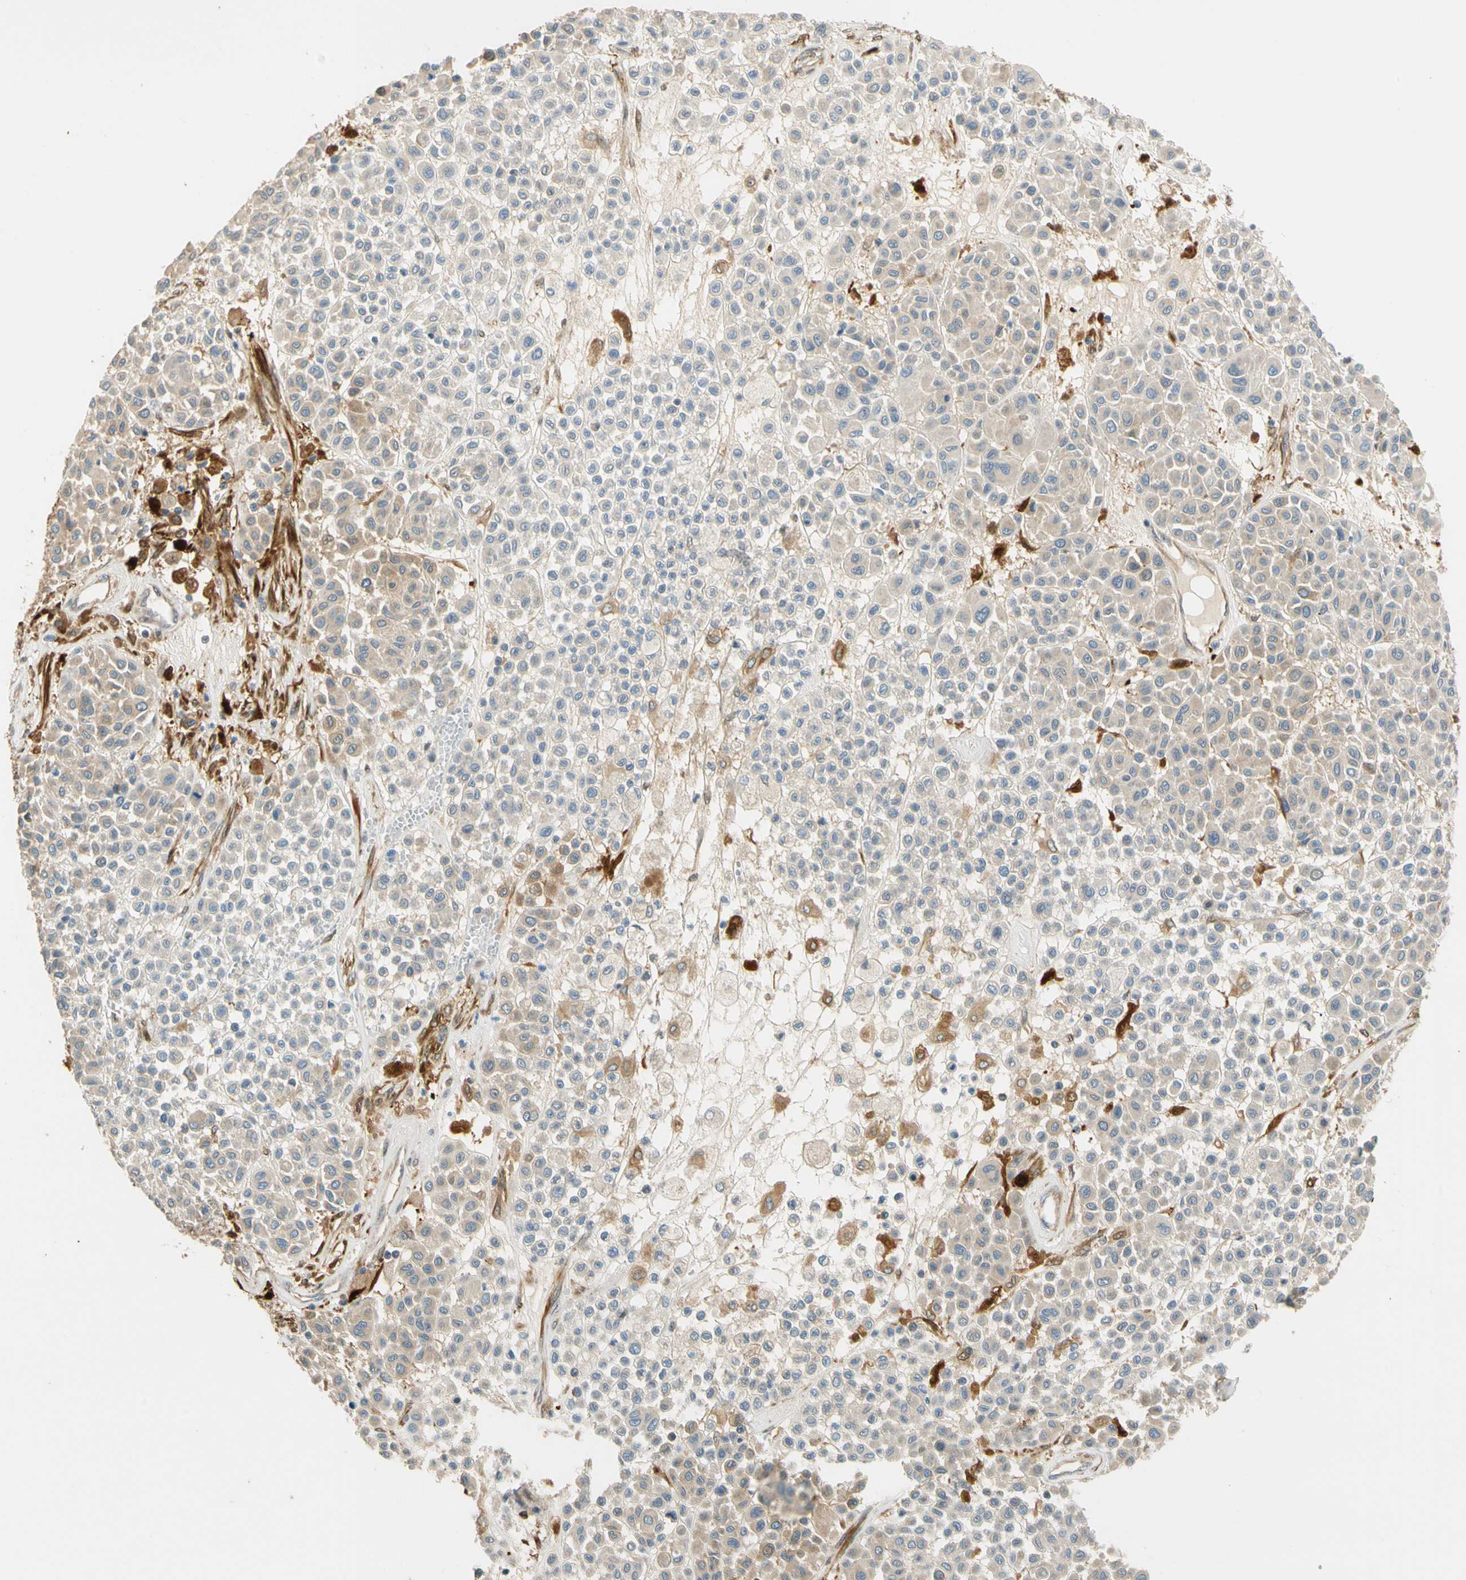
{"staining": {"intensity": "weak", "quantity": "25%-75%", "location": "cytoplasmic/membranous"}, "tissue": "melanoma", "cell_type": "Tumor cells", "image_type": "cancer", "snomed": [{"axis": "morphology", "description": "Malignant melanoma, Metastatic site"}, {"axis": "topography", "description": "Soft tissue"}], "caption": "Weak cytoplasmic/membranous protein staining is seen in about 25%-75% of tumor cells in melanoma.", "gene": "PARP14", "patient": {"sex": "male", "age": 41}}